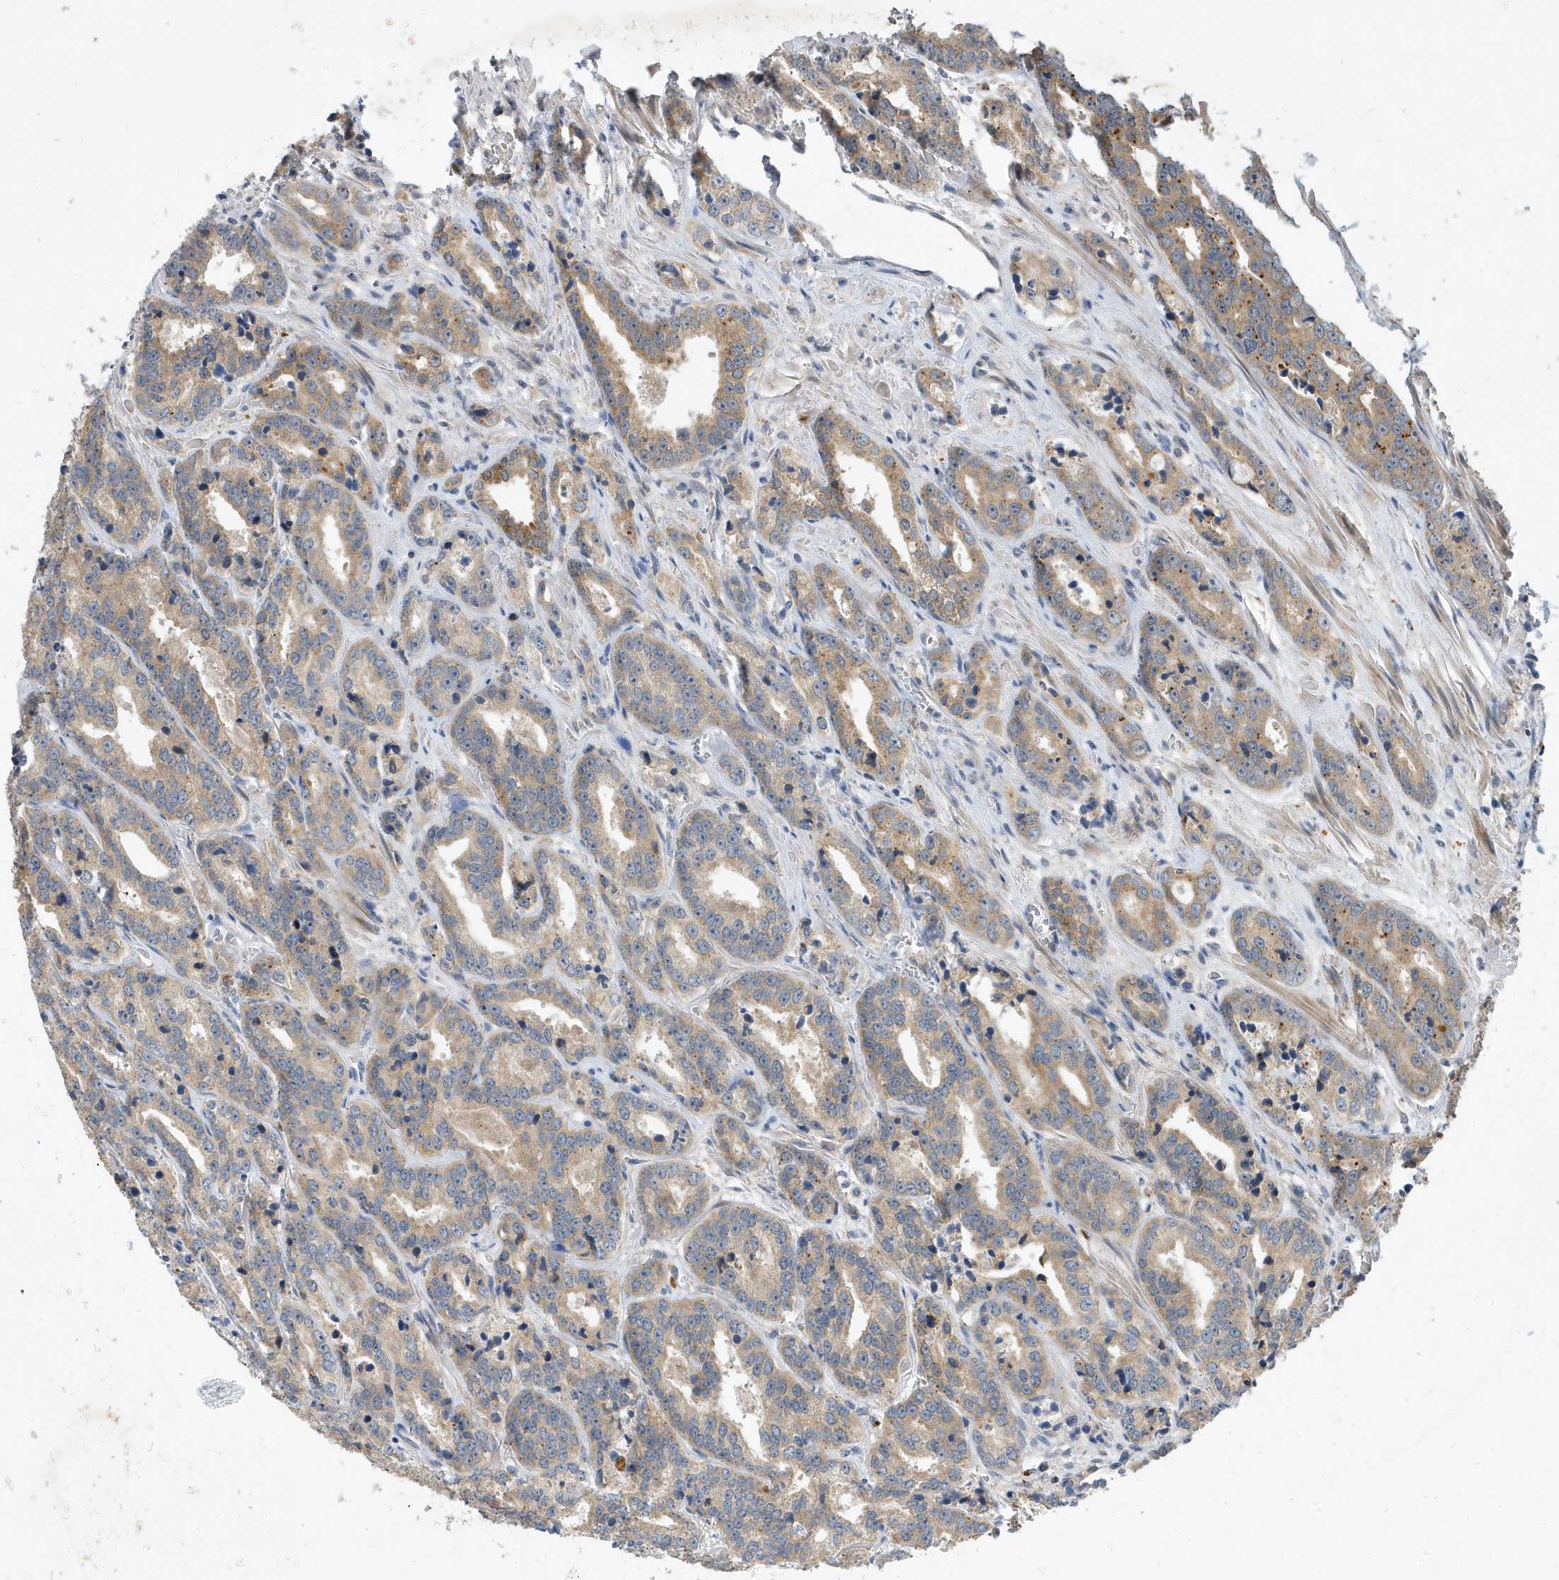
{"staining": {"intensity": "weak", "quantity": "<25%", "location": "cytoplasmic/membranous"}, "tissue": "prostate cancer", "cell_type": "Tumor cells", "image_type": "cancer", "snomed": [{"axis": "morphology", "description": "Adenocarcinoma, High grade"}, {"axis": "topography", "description": "Prostate"}], "caption": "Immunohistochemistry histopathology image of neoplastic tissue: human prostate adenocarcinoma (high-grade) stained with DAB demonstrates no significant protein positivity in tumor cells. (Brightfield microscopy of DAB (3,3'-diaminobenzidine) immunohistochemistry (IHC) at high magnification).", "gene": "LAPTM4A", "patient": {"sex": "male", "age": 62}}